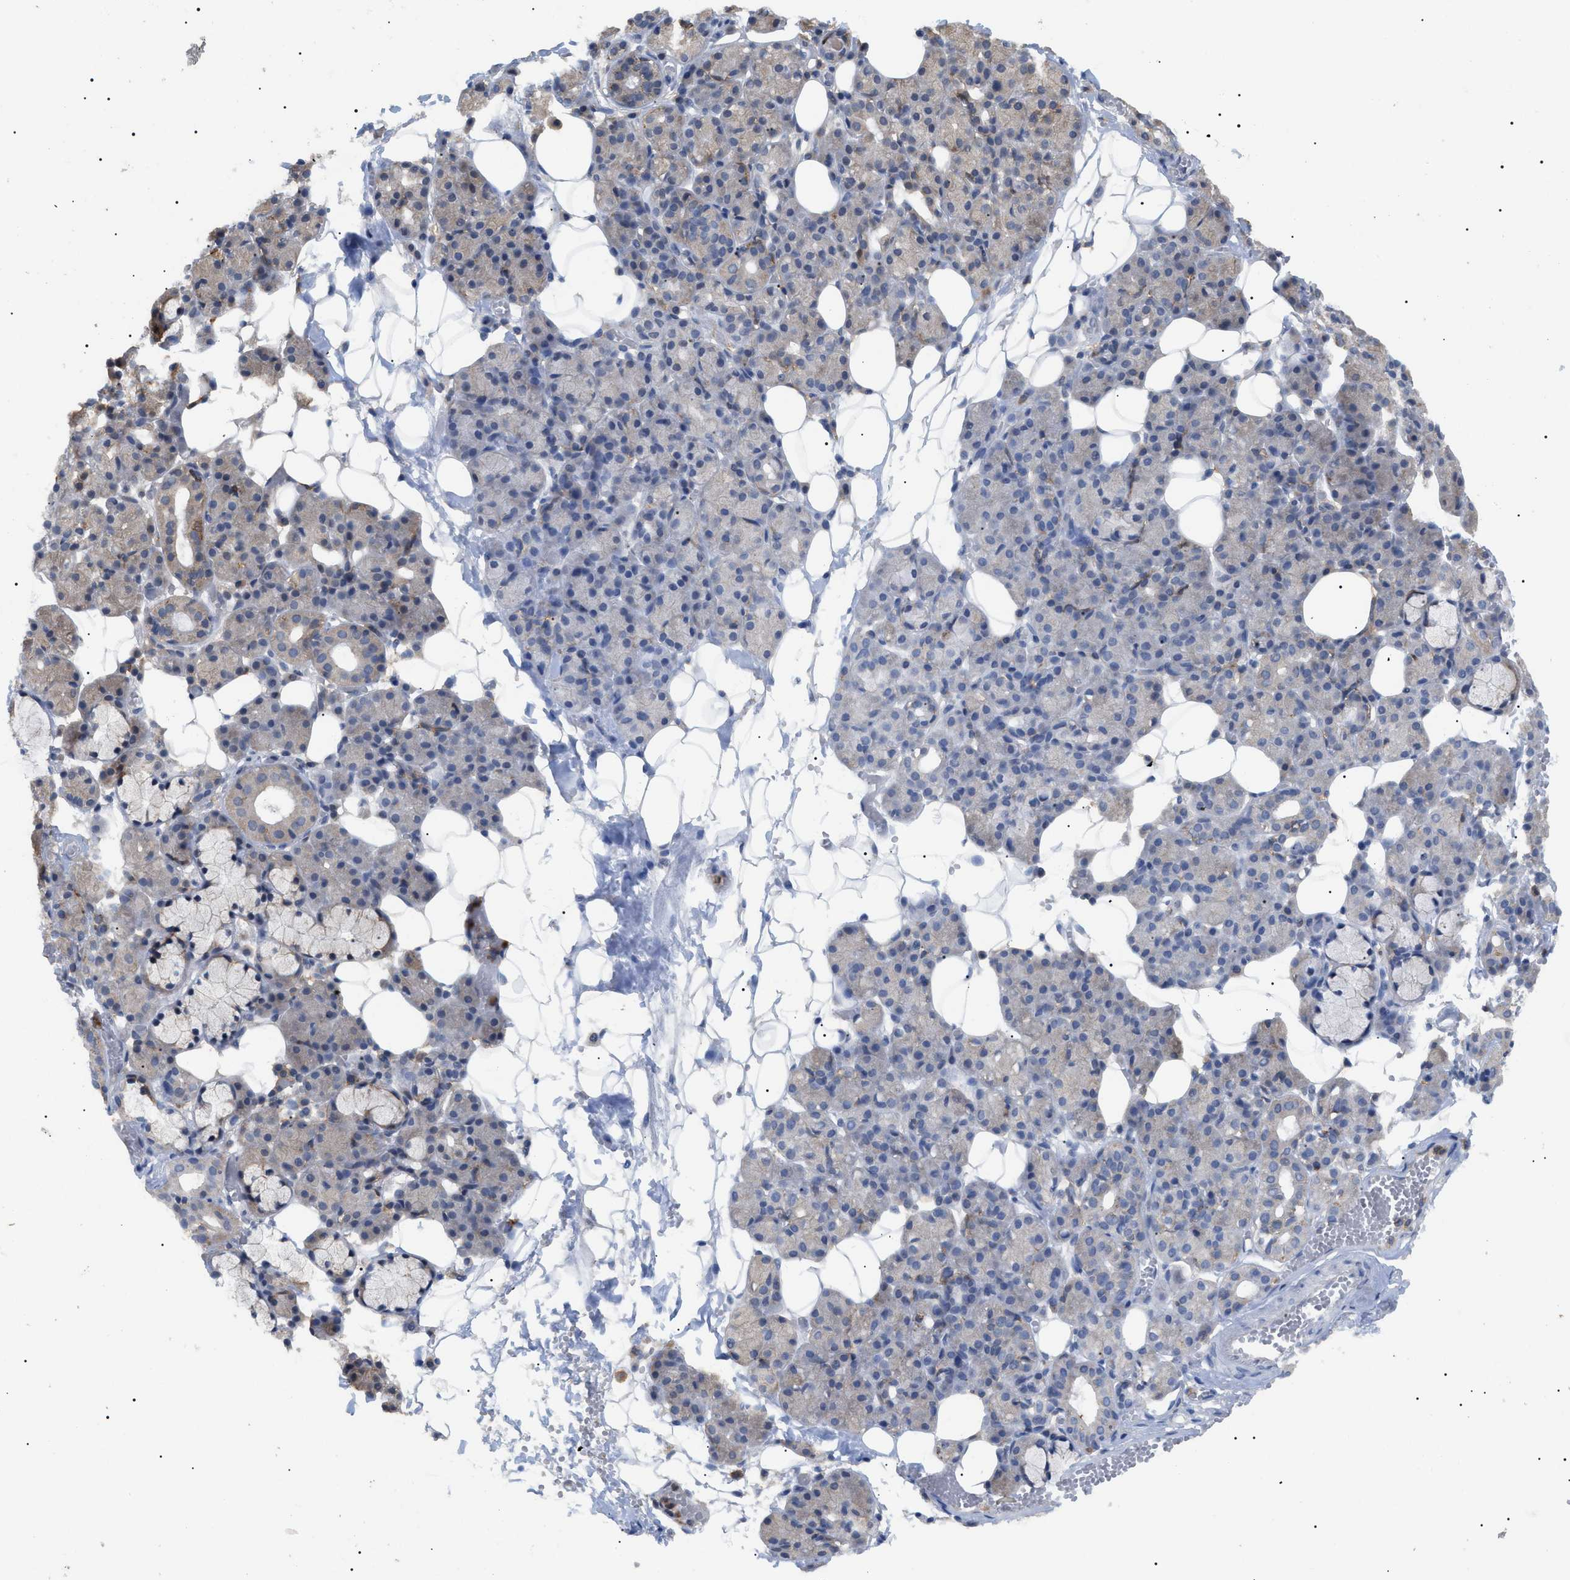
{"staining": {"intensity": "weak", "quantity": ">75%", "location": "cytoplasmic/membranous"}, "tissue": "salivary gland", "cell_type": "Glandular cells", "image_type": "normal", "snomed": [{"axis": "morphology", "description": "Normal tissue, NOS"}, {"axis": "topography", "description": "Salivary gland"}], "caption": "Immunohistochemistry (IHC) of normal salivary gland exhibits low levels of weak cytoplasmic/membranous staining in approximately >75% of glandular cells. The staining was performed using DAB to visualize the protein expression in brown, while the nuclei were stained in blue with hematoxylin (Magnification: 20x).", "gene": "CD300A", "patient": {"sex": "male", "age": 63}}